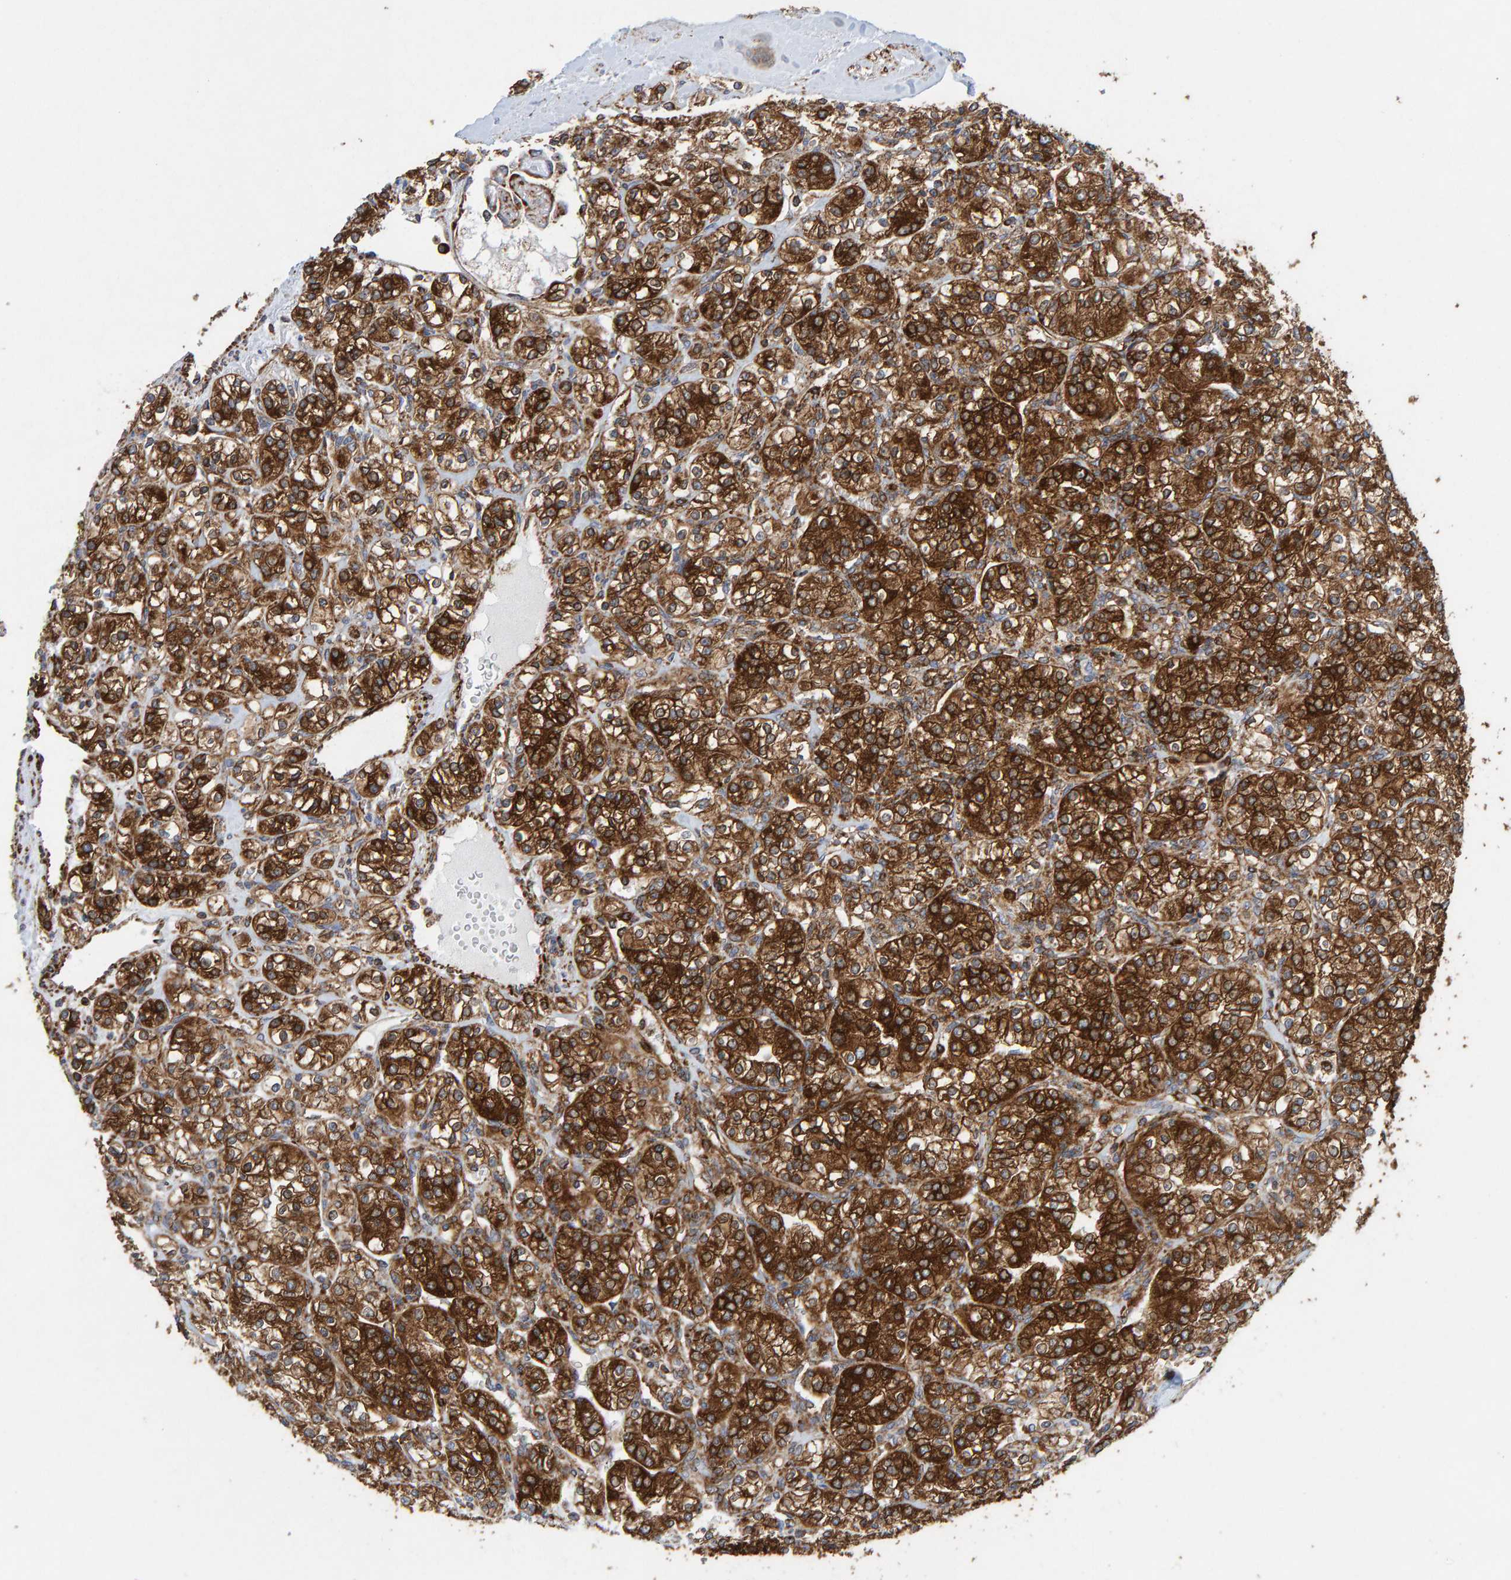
{"staining": {"intensity": "strong", "quantity": ">75%", "location": "cytoplasmic/membranous"}, "tissue": "renal cancer", "cell_type": "Tumor cells", "image_type": "cancer", "snomed": [{"axis": "morphology", "description": "Adenocarcinoma, NOS"}, {"axis": "topography", "description": "Kidney"}], "caption": "Immunohistochemistry photomicrograph of neoplastic tissue: human renal cancer (adenocarcinoma) stained using immunohistochemistry exhibits high levels of strong protein expression localized specifically in the cytoplasmic/membranous of tumor cells, appearing as a cytoplasmic/membranous brown color.", "gene": "MVP", "patient": {"sex": "male", "age": 77}}